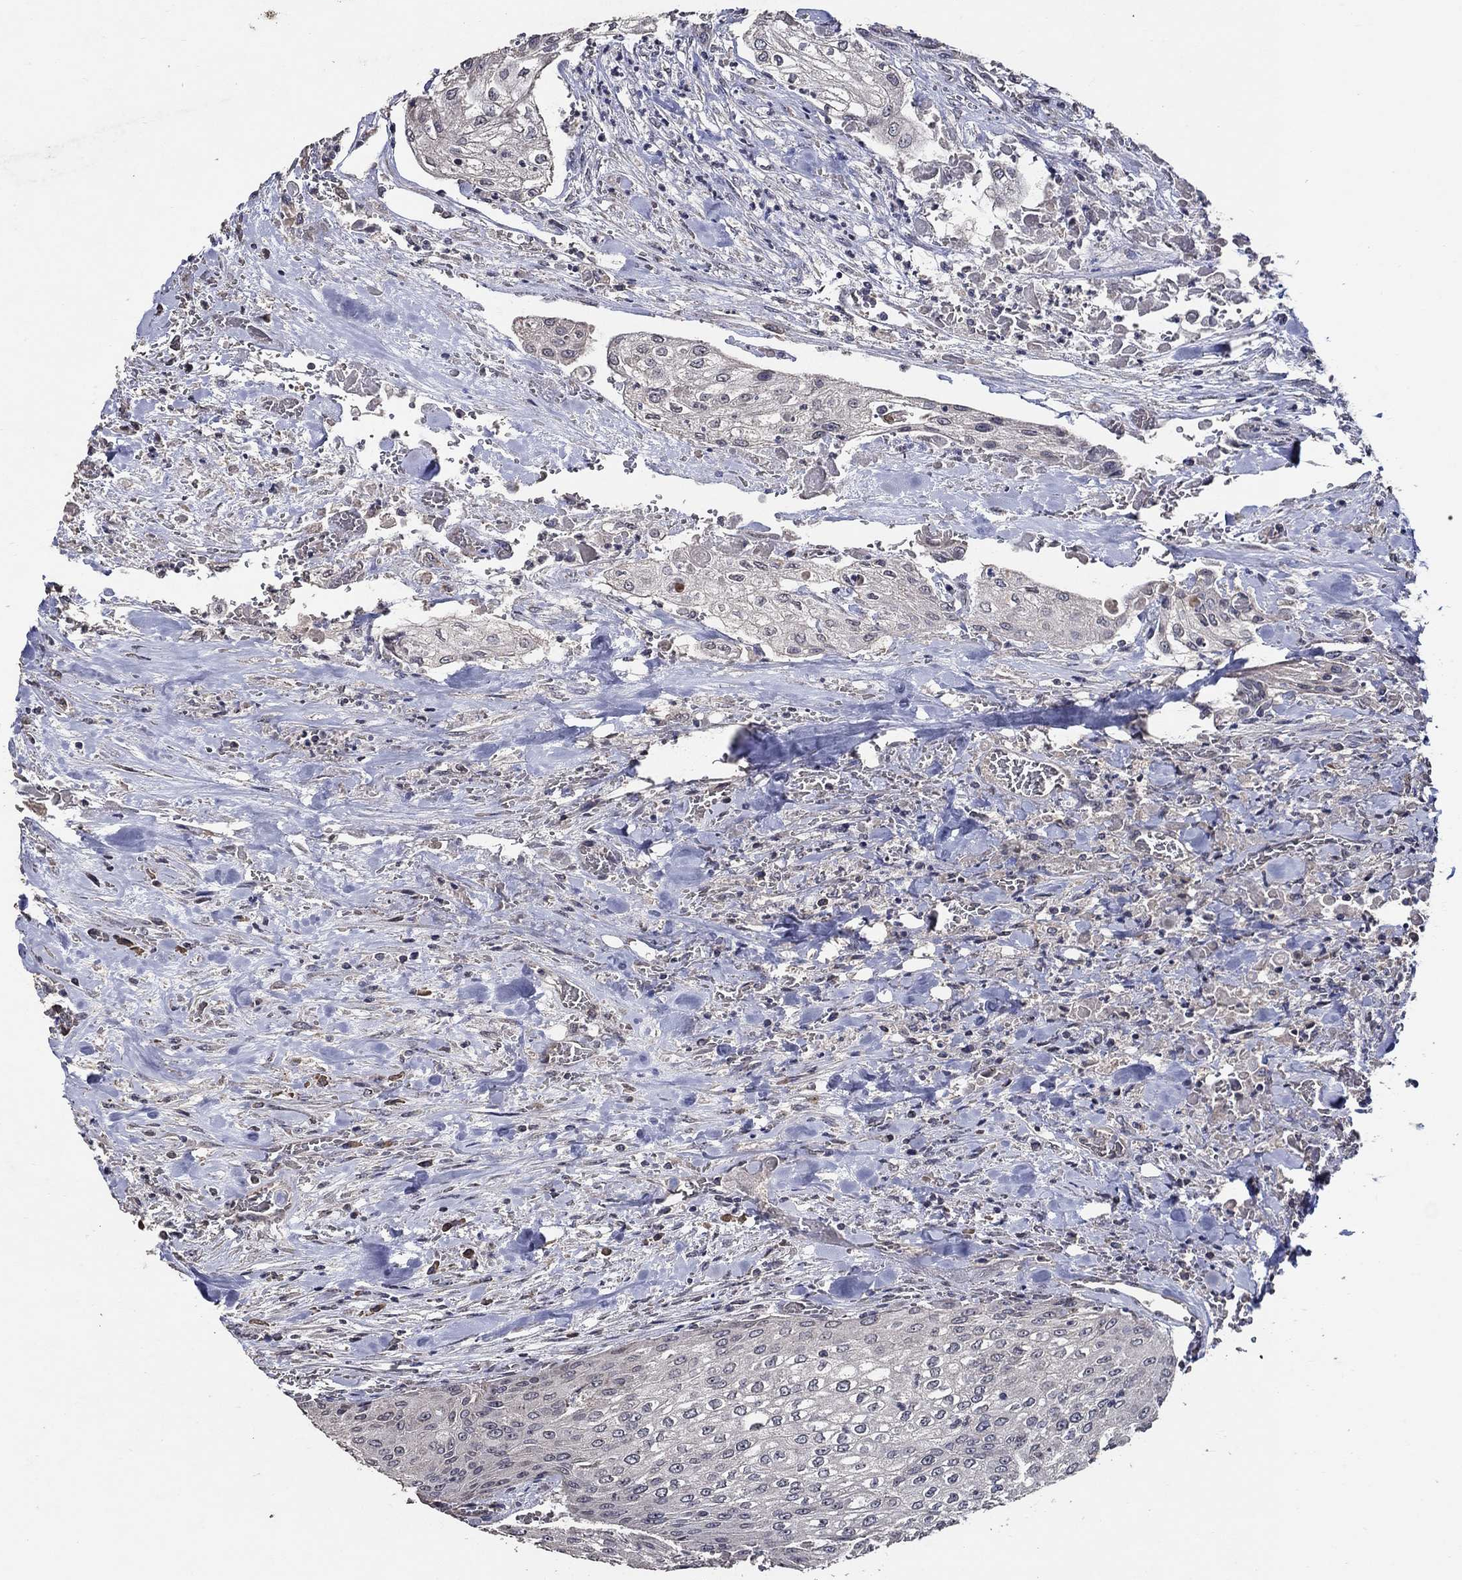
{"staining": {"intensity": "negative", "quantity": "none", "location": "none"}, "tissue": "urothelial cancer", "cell_type": "Tumor cells", "image_type": "cancer", "snomed": [{"axis": "morphology", "description": "Urothelial carcinoma, High grade"}, {"axis": "topography", "description": "Urinary bladder"}], "caption": "Immunohistochemistry of urothelial carcinoma (high-grade) shows no staining in tumor cells. Brightfield microscopy of immunohistochemistry (IHC) stained with DAB (3,3'-diaminobenzidine) (brown) and hematoxylin (blue), captured at high magnification.", "gene": "HAP1", "patient": {"sex": "male", "age": 62}}